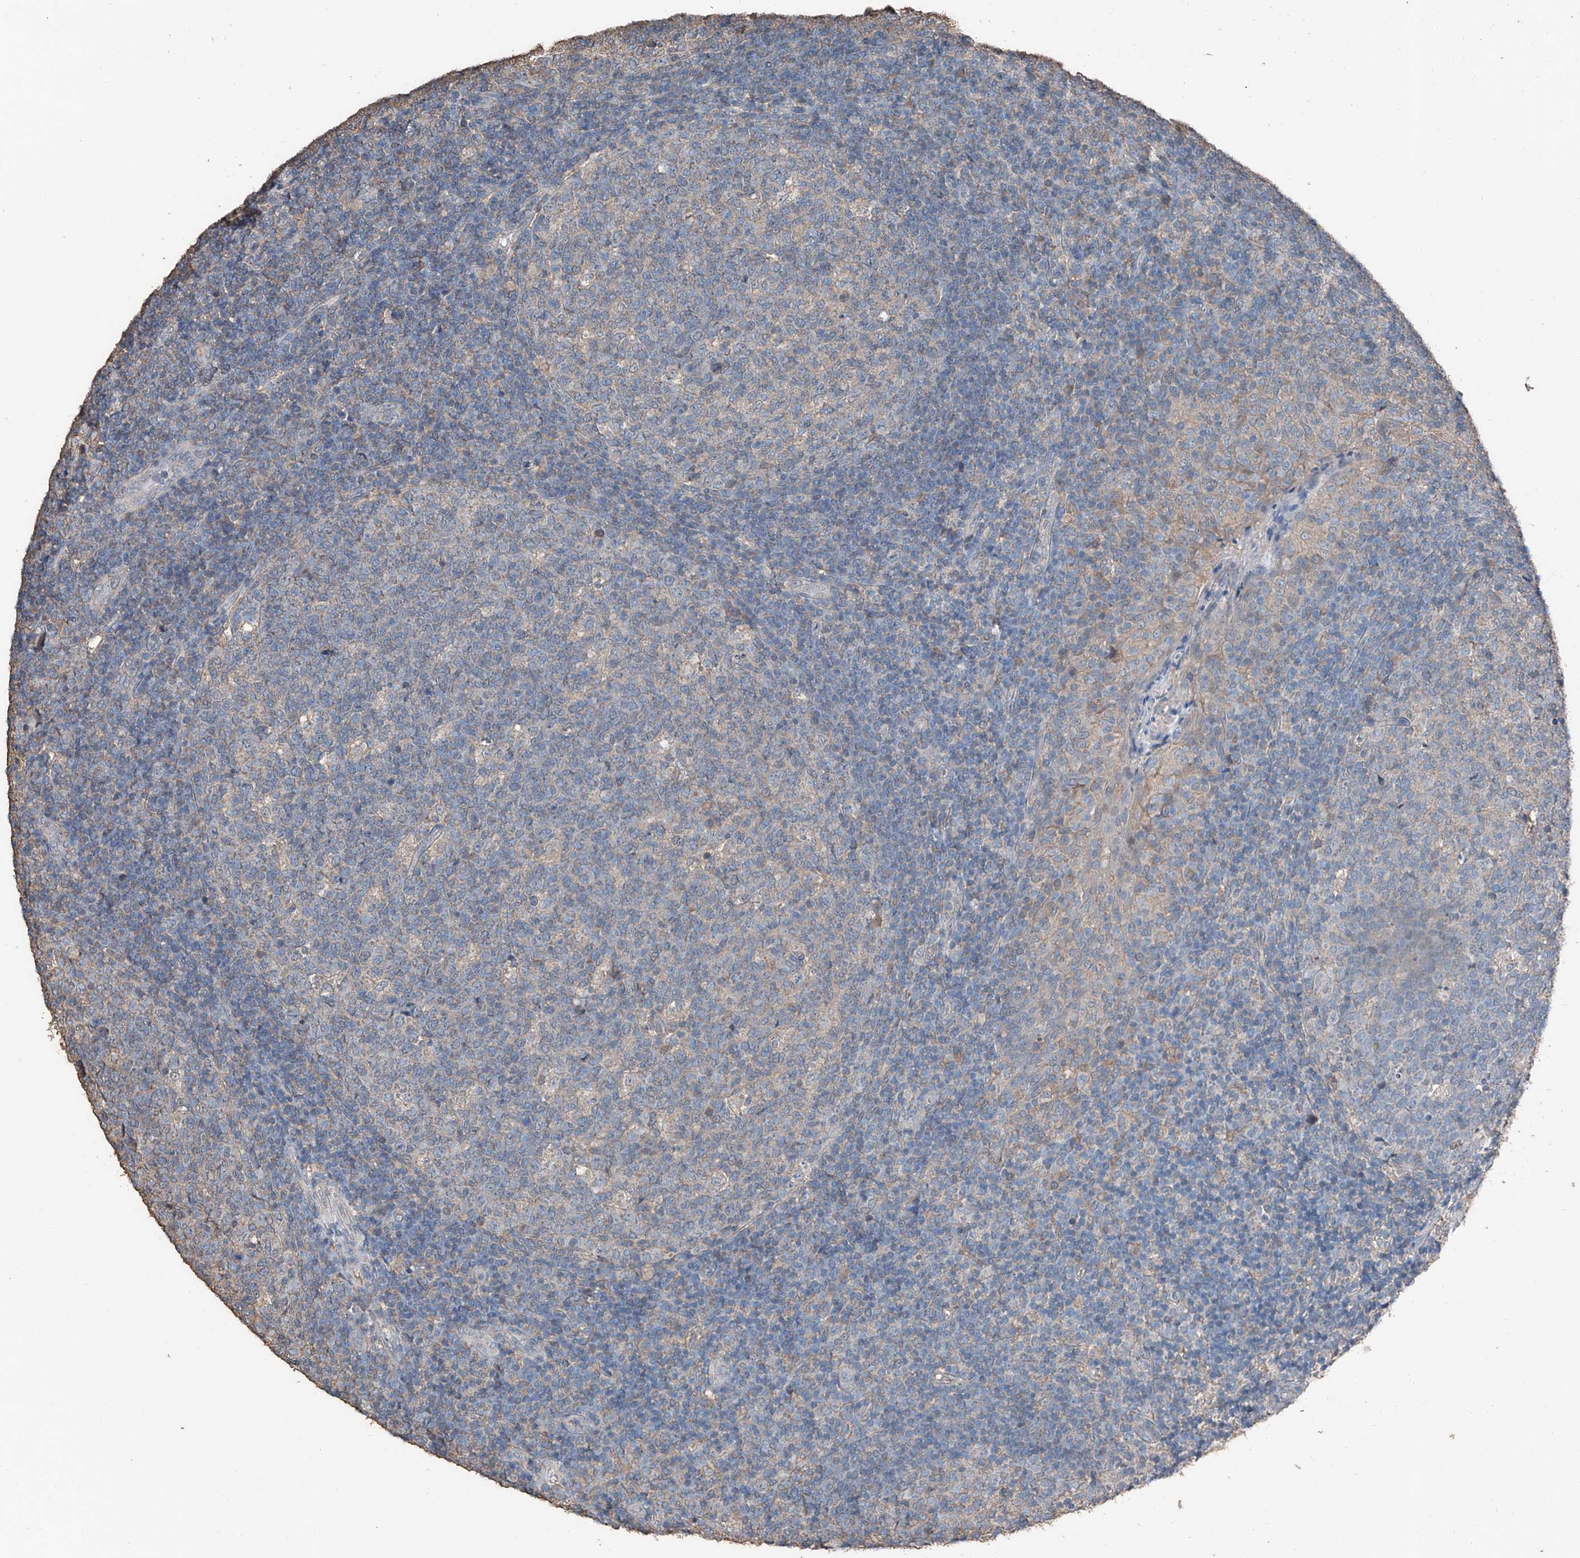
{"staining": {"intensity": "negative", "quantity": "none", "location": "none"}, "tissue": "tonsil", "cell_type": "Germinal center cells", "image_type": "normal", "snomed": [{"axis": "morphology", "description": "Normal tissue, NOS"}, {"axis": "topography", "description": "Tonsil"}], "caption": "Histopathology image shows no significant protein staining in germinal center cells of benign tonsil.", "gene": "MAMLD1", "patient": {"sex": "female", "age": 19}}